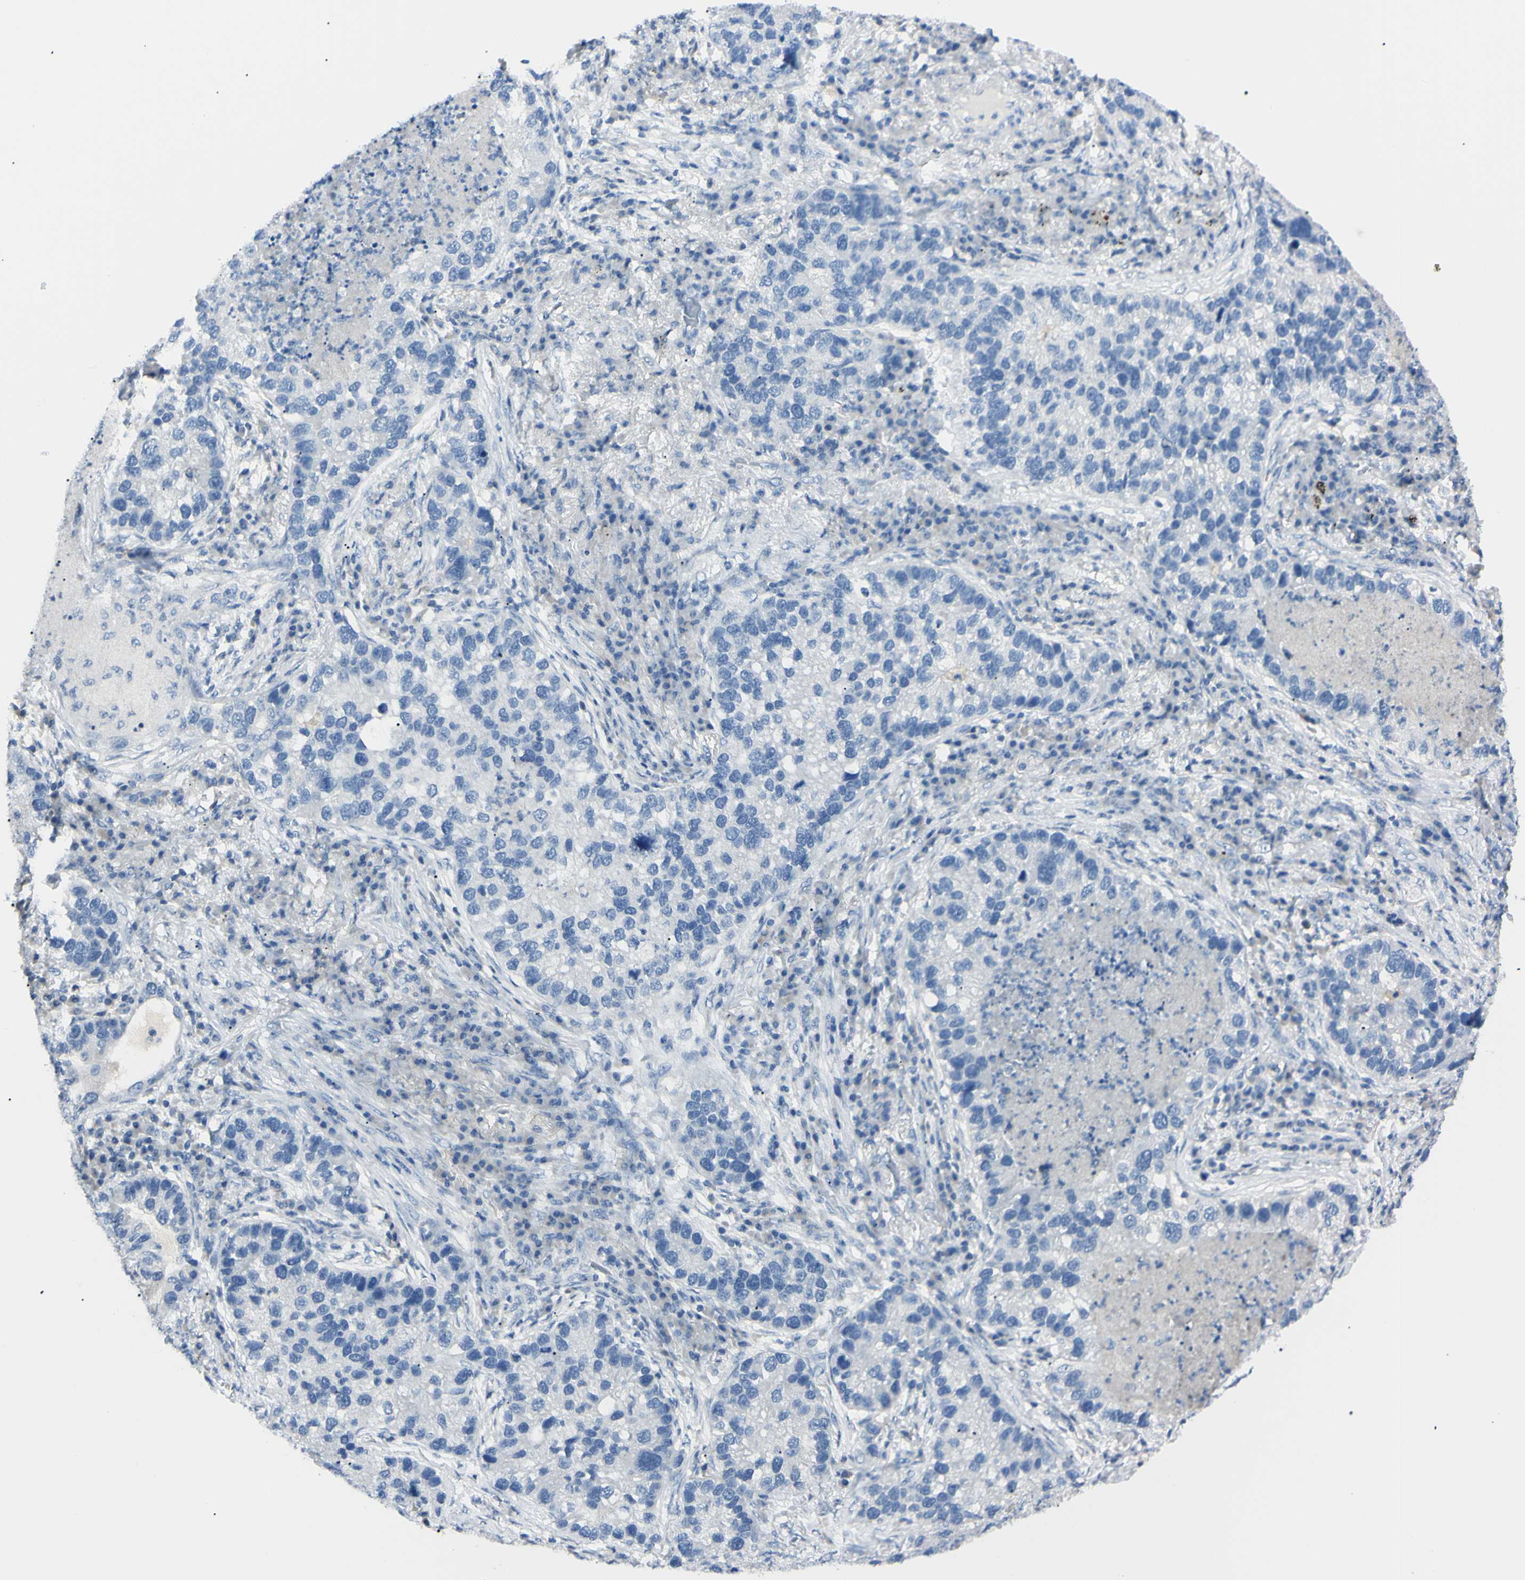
{"staining": {"intensity": "negative", "quantity": "none", "location": "none"}, "tissue": "lung cancer", "cell_type": "Tumor cells", "image_type": "cancer", "snomed": [{"axis": "morphology", "description": "Normal tissue, NOS"}, {"axis": "morphology", "description": "Adenocarcinoma, NOS"}, {"axis": "topography", "description": "Bronchus"}, {"axis": "topography", "description": "Lung"}], "caption": "The immunohistochemistry (IHC) photomicrograph has no significant positivity in tumor cells of adenocarcinoma (lung) tissue.", "gene": "FOLH1", "patient": {"sex": "male", "age": 54}}